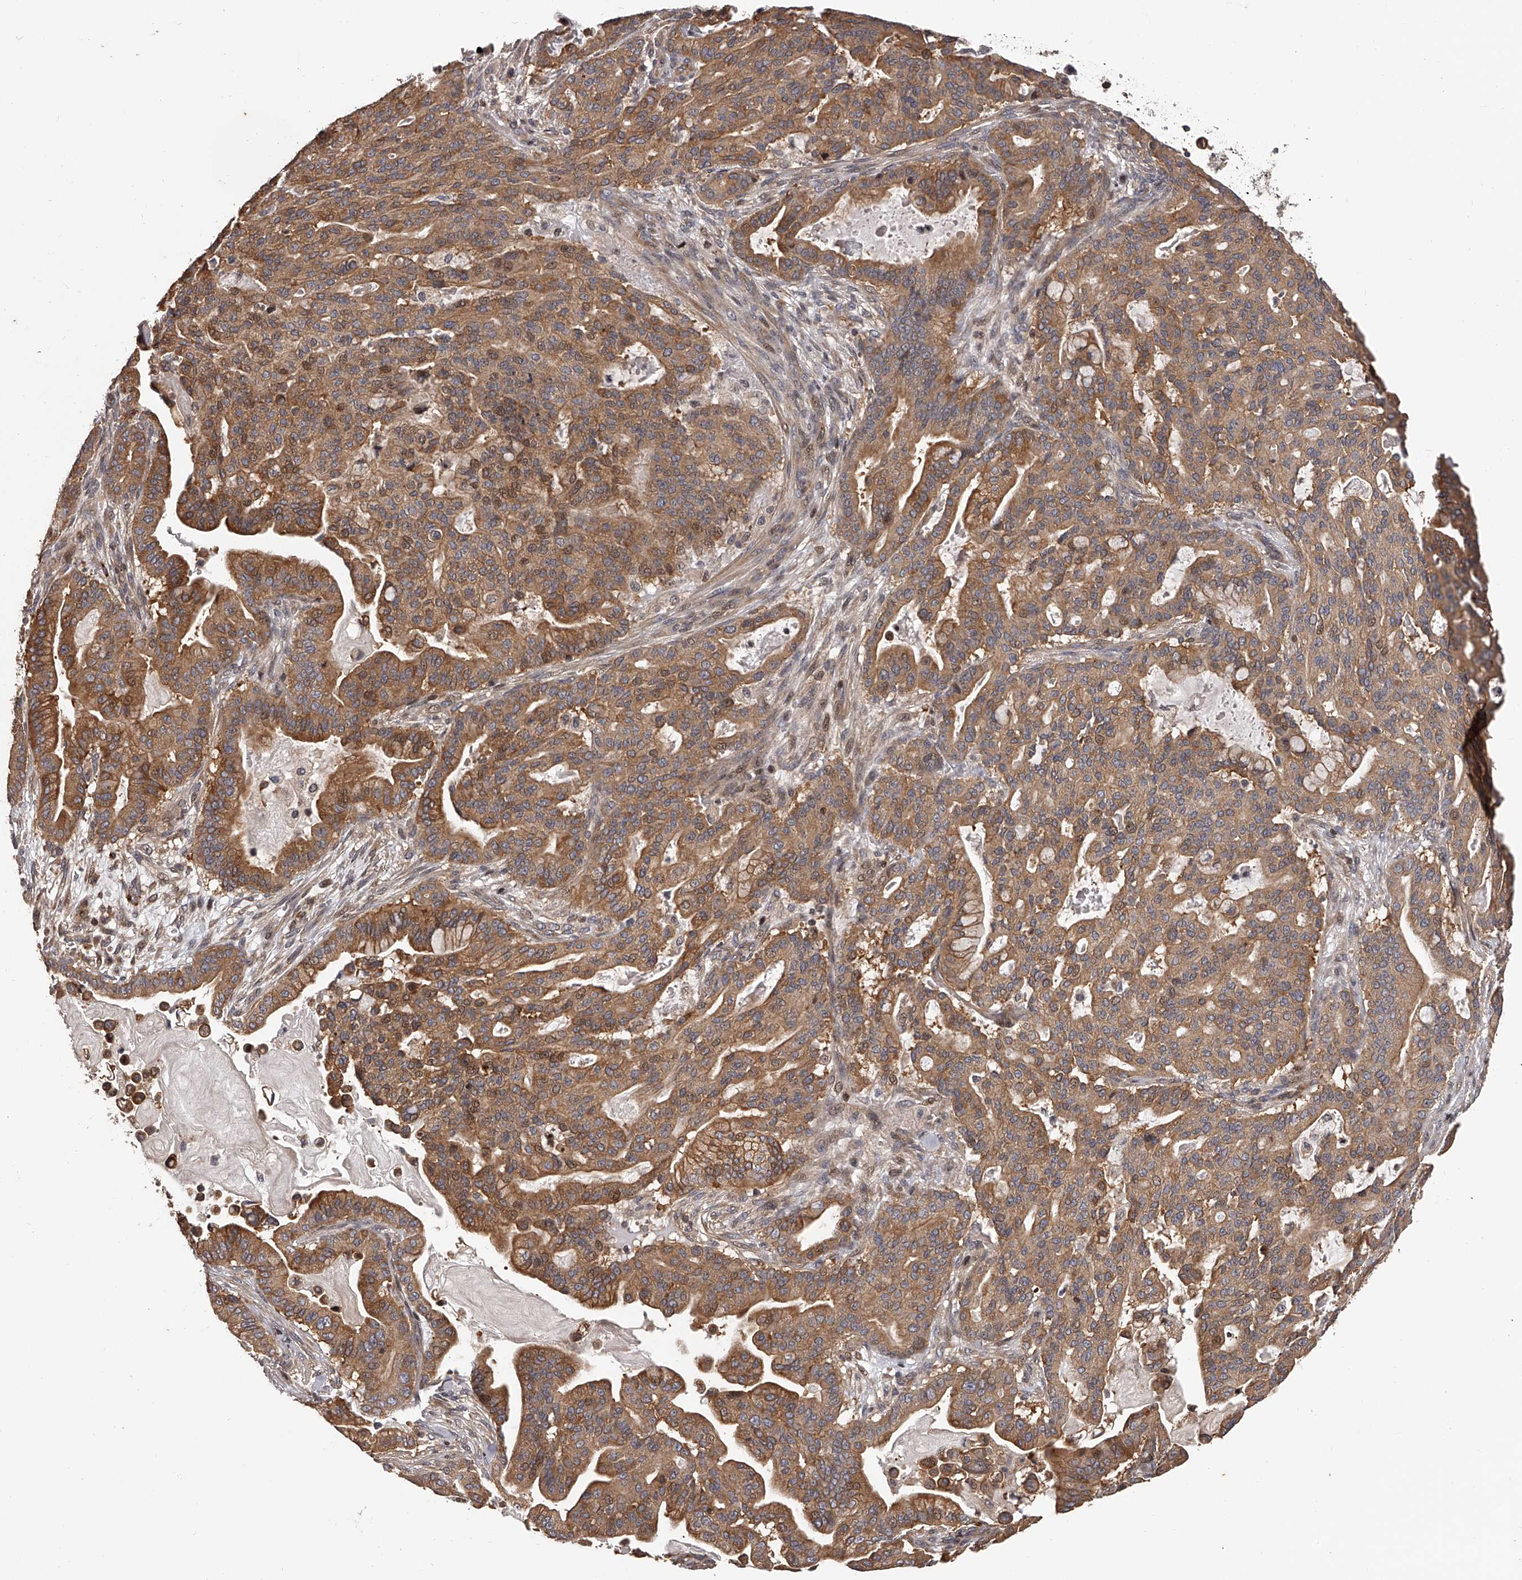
{"staining": {"intensity": "moderate", "quantity": ">75%", "location": "cytoplasmic/membranous"}, "tissue": "pancreatic cancer", "cell_type": "Tumor cells", "image_type": "cancer", "snomed": [{"axis": "morphology", "description": "Adenocarcinoma, NOS"}, {"axis": "topography", "description": "Pancreas"}], "caption": "Pancreatic adenocarcinoma stained with IHC reveals moderate cytoplasmic/membranous staining in about >75% of tumor cells.", "gene": "PFDN2", "patient": {"sex": "male", "age": 63}}